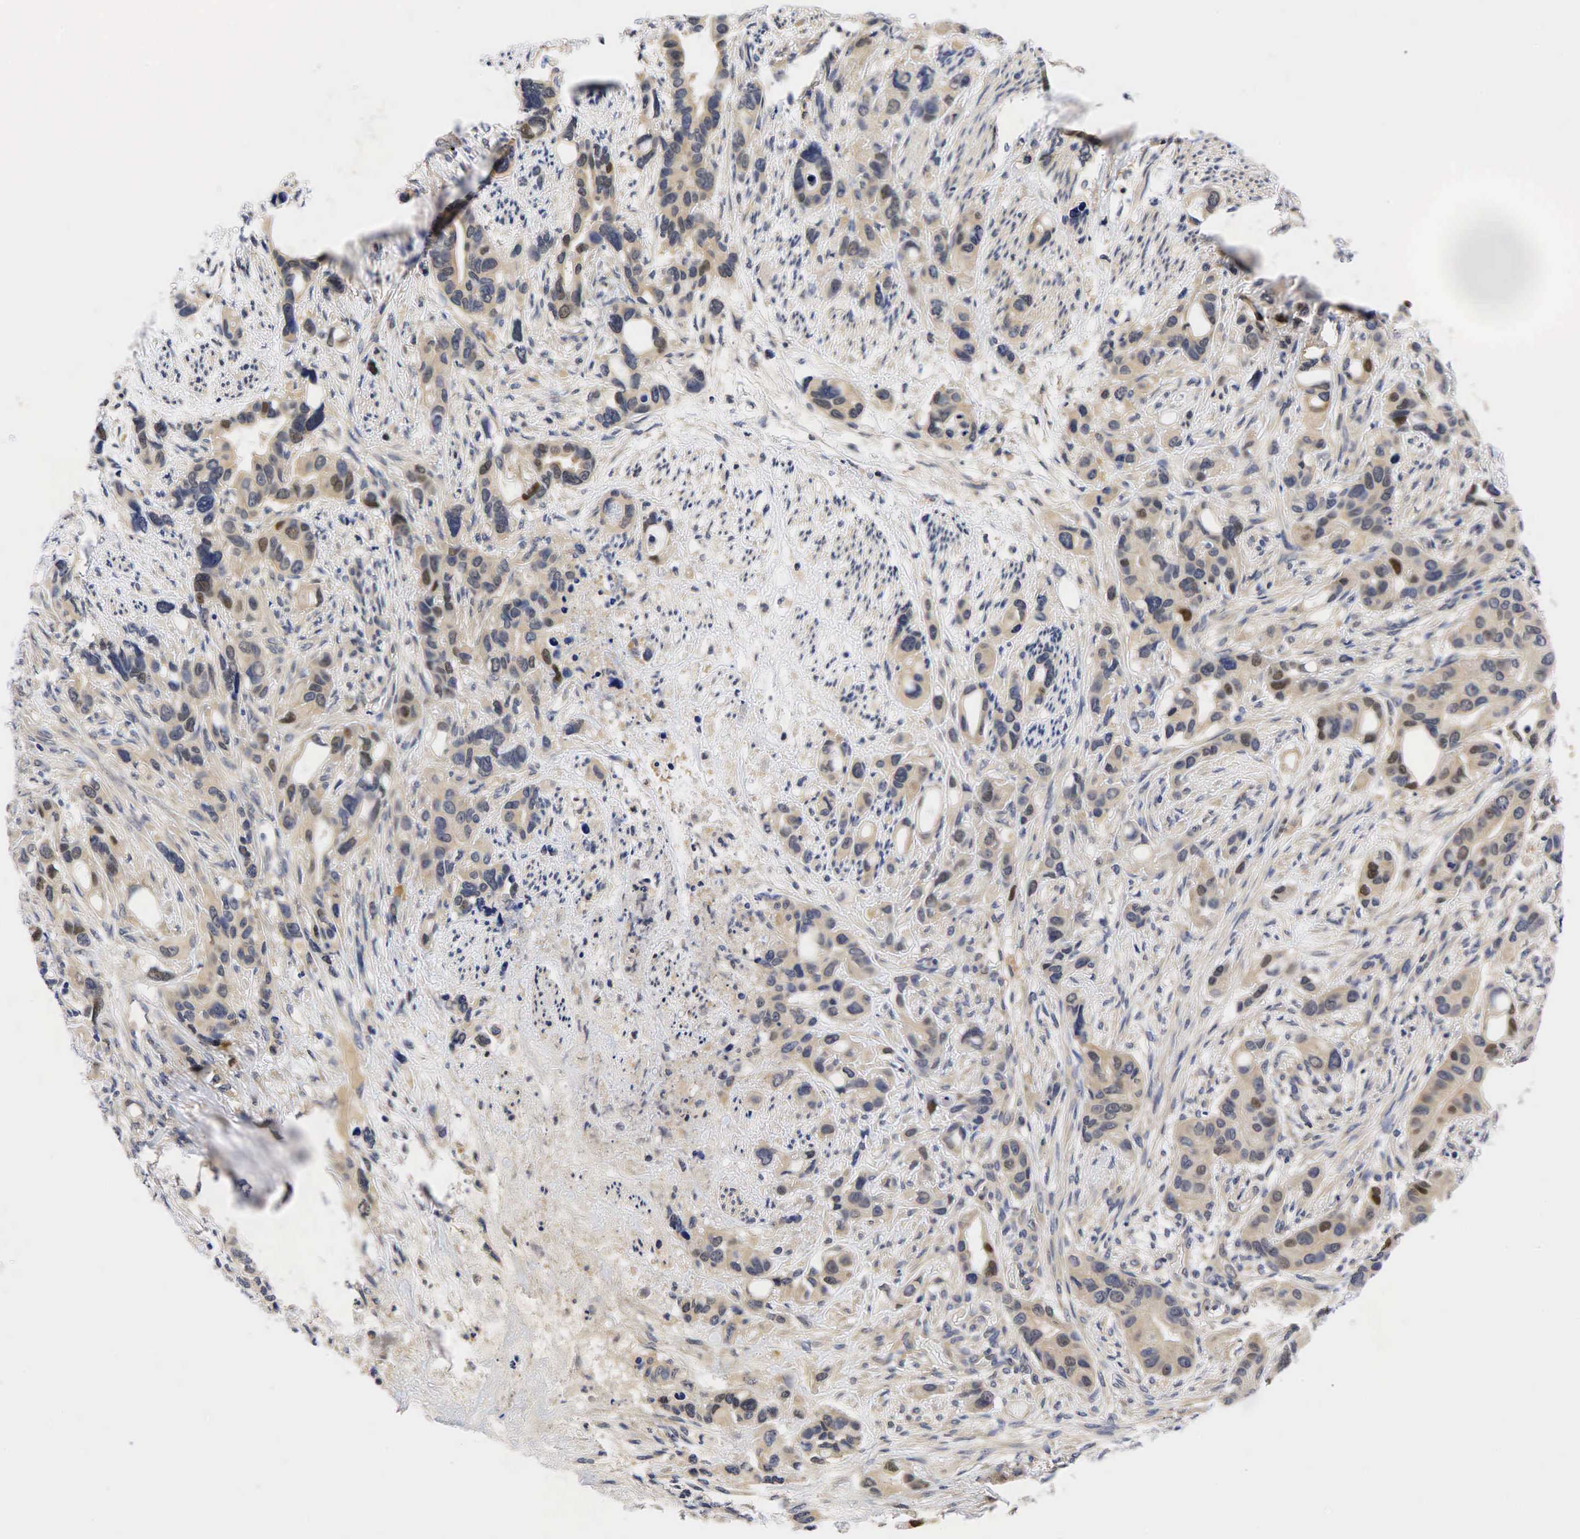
{"staining": {"intensity": "strong", "quantity": "<25%", "location": "nuclear"}, "tissue": "stomach cancer", "cell_type": "Tumor cells", "image_type": "cancer", "snomed": [{"axis": "morphology", "description": "Adenocarcinoma, NOS"}, {"axis": "topography", "description": "Stomach, upper"}], "caption": "This is a micrograph of immunohistochemistry (IHC) staining of stomach adenocarcinoma, which shows strong staining in the nuclear of tumor cells.", "gene": "CCND1", "patient": {"sex": "male", "age": 47}}